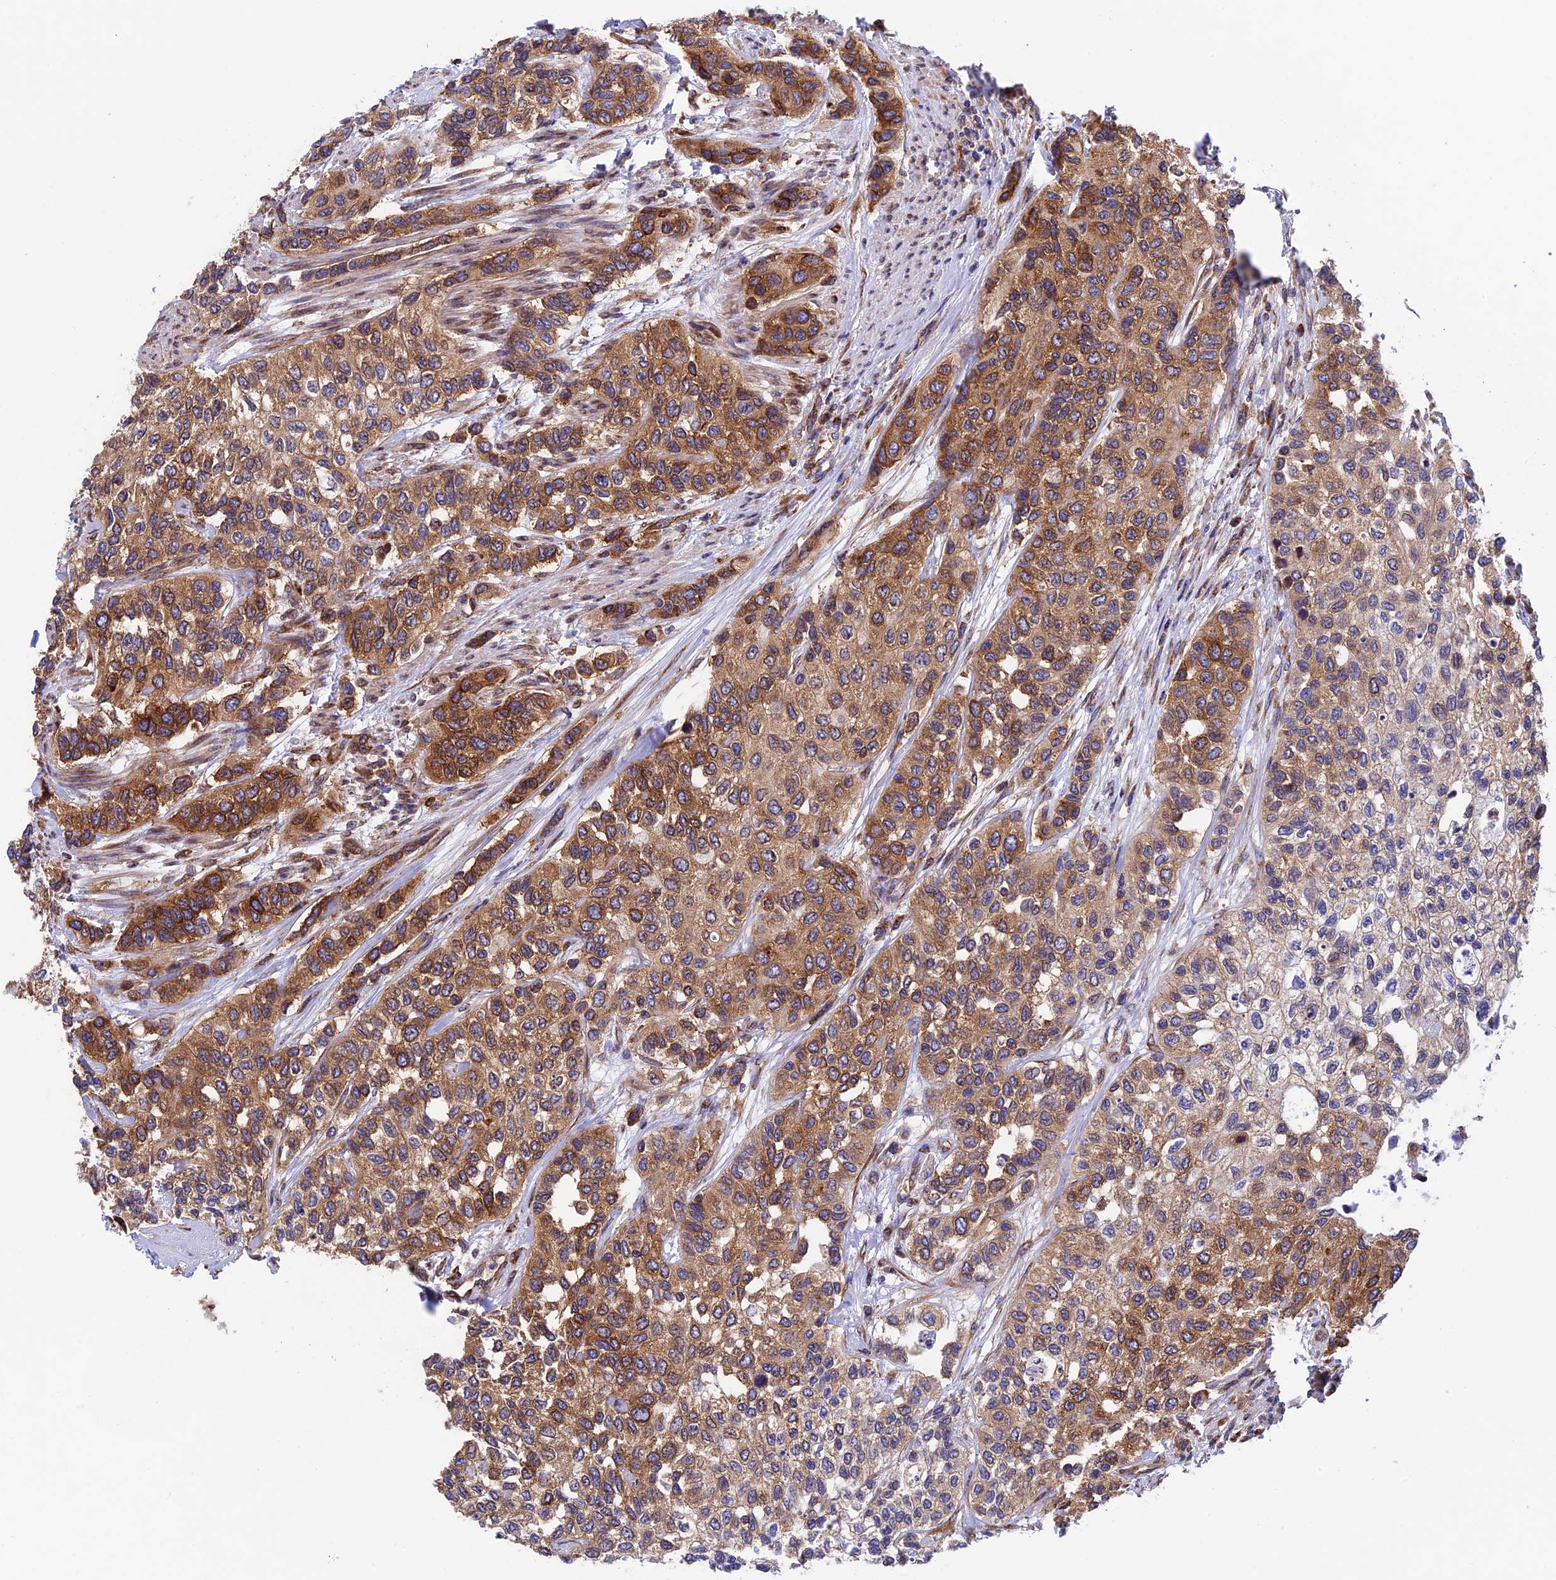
{"staining": {"intensity": "strong", "quantity": ">75%", "location": "cytoplasmic/membranous"}, "tissue": "urothelial cancer", "cell_type": "Tumor cells", "image_type": "cancer", "snomed": [{"axis": "morphology", "description": "Normal tissue, NOS"}, {"axis": "morphology", "description": "Urothelial carcinoma, High grade"}, {"axis": "topography", "description": "Vascular tissue"}, {"axis": "topography", "description": "Urinary bladder"}], "caption": "A brown stain labels strong cytoplasmic/membranous expression of a protein in urothelial cancer tumor cells.", "gene": "SLC9A5", "patient": {"sex": "female", "age": 56}}